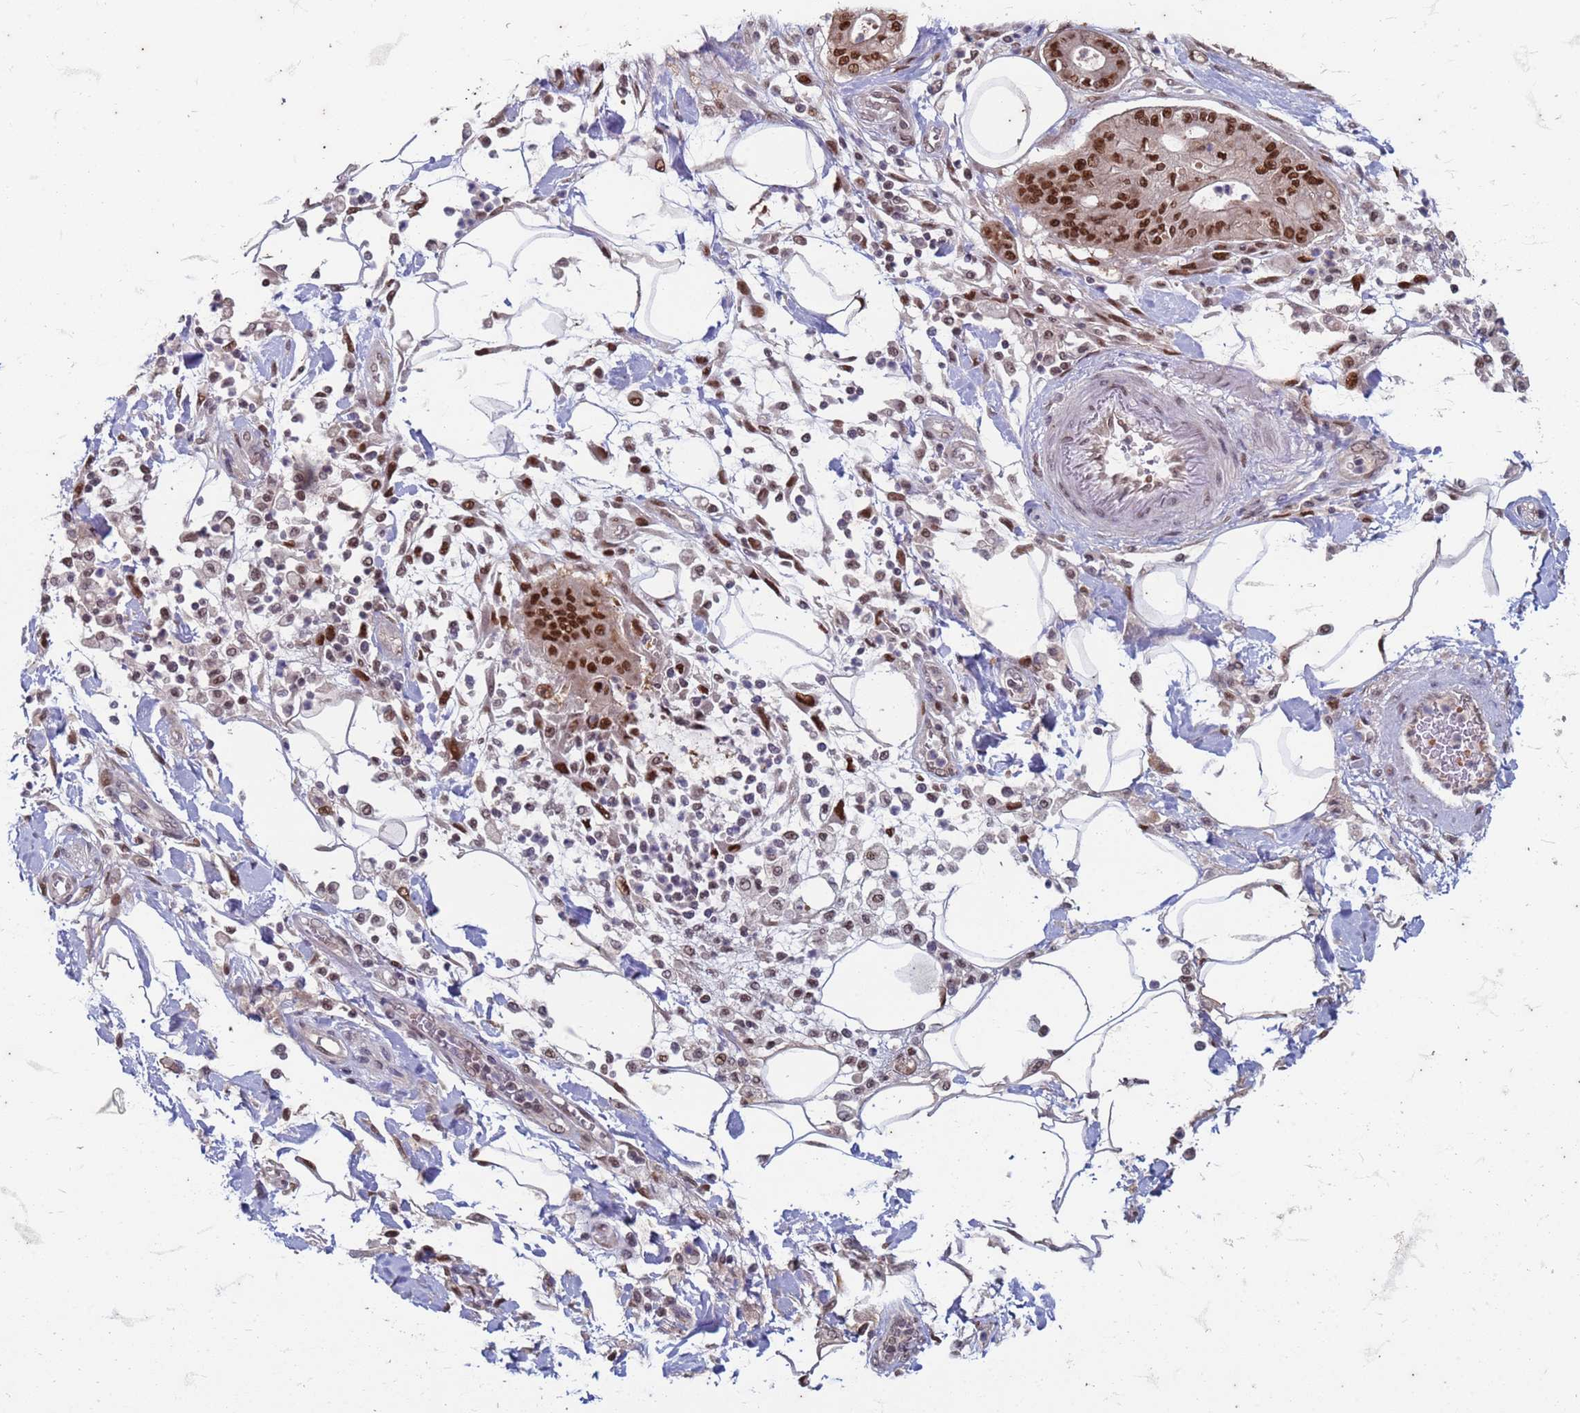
{"staining": {"intensity": "strong", "quantity": ">75%", "location": "nuclear"}, "tissue": "pancreatic cancer", "cell_type": "Tumor cells", "image_type": "cancer", "snomed": [{"axis": "morphology", "description": "Adenocarcinoma, NOS"}, {"axis": "morphology", "description": "Adenocarcinoma, metastatic, NOS"}, {"axis": "topography", "description": "Lymph node"}, {"axis": "topography", "description": "Pancreas"}, {"axis": "topography", "description": "Duodenum"}], "caption": "Tumor cells show high levels of strong nuclear staining in about >75% of cells in human pancreatic cancer (adenocarcinoma).", "gene": "TRMT6", "patient": {"sex": "female", "age": 64}}